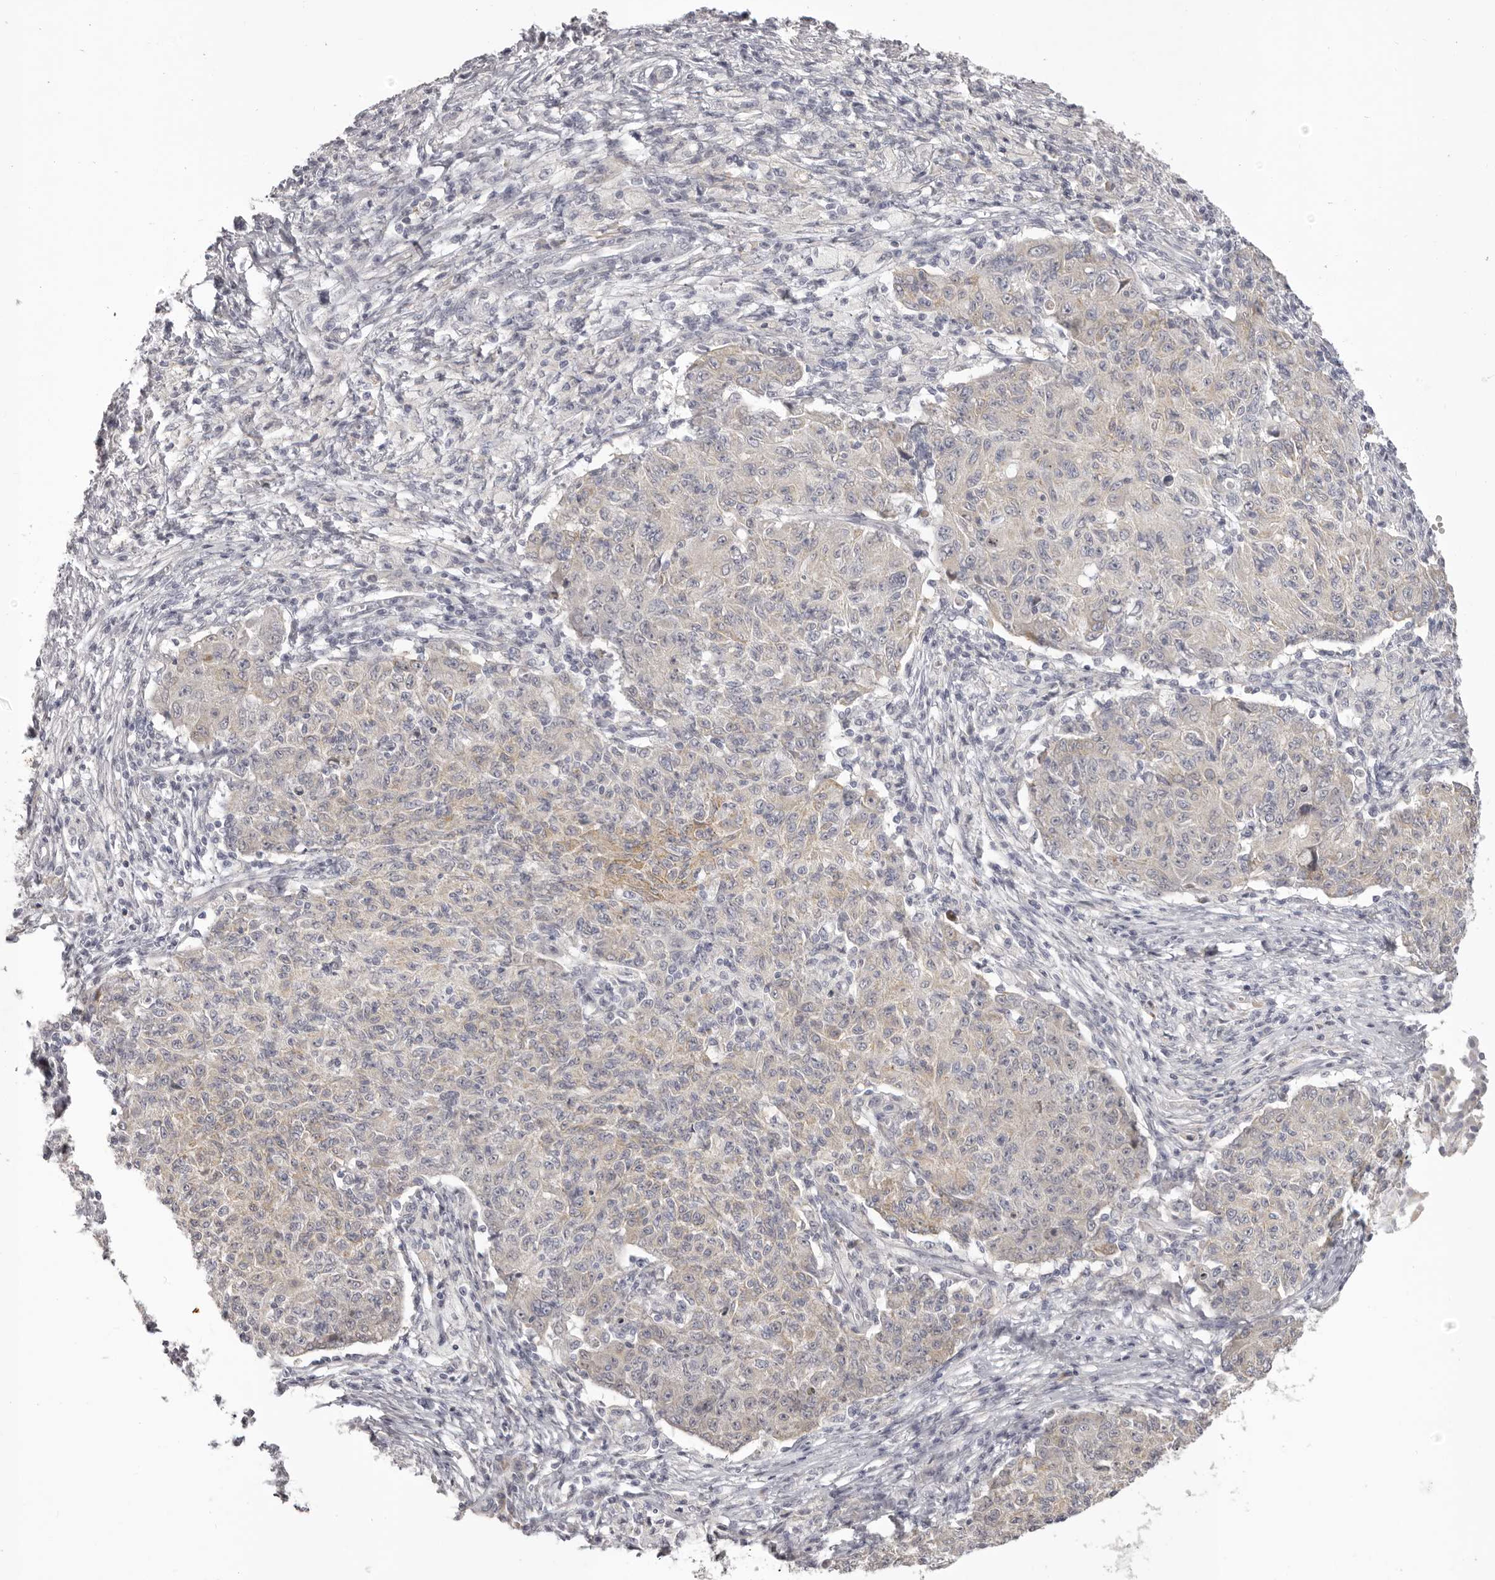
{"staining": {"intensity": "weak", "quantity": "<25%", "location": "cytoplasmic/membranous"}, "tissue": "ovarian cancer", "cell_type": "Tumor cells", "image_type": "cancer", "snomed": [{"axis": "morphology", "description": "Carcinoma, endometroid"}, {"axis": "topography", "description": "Ovary"}], "caption": "Histopathology image shows no significant protein expression in tumor cells of ovarian cancer (endometroid carcinoma). (DAB immunohistochemistry visualized using brightfield microscopy, high magnification).", "gene": "OTUD3", "patient": {"sex": "female", "age": 42}}